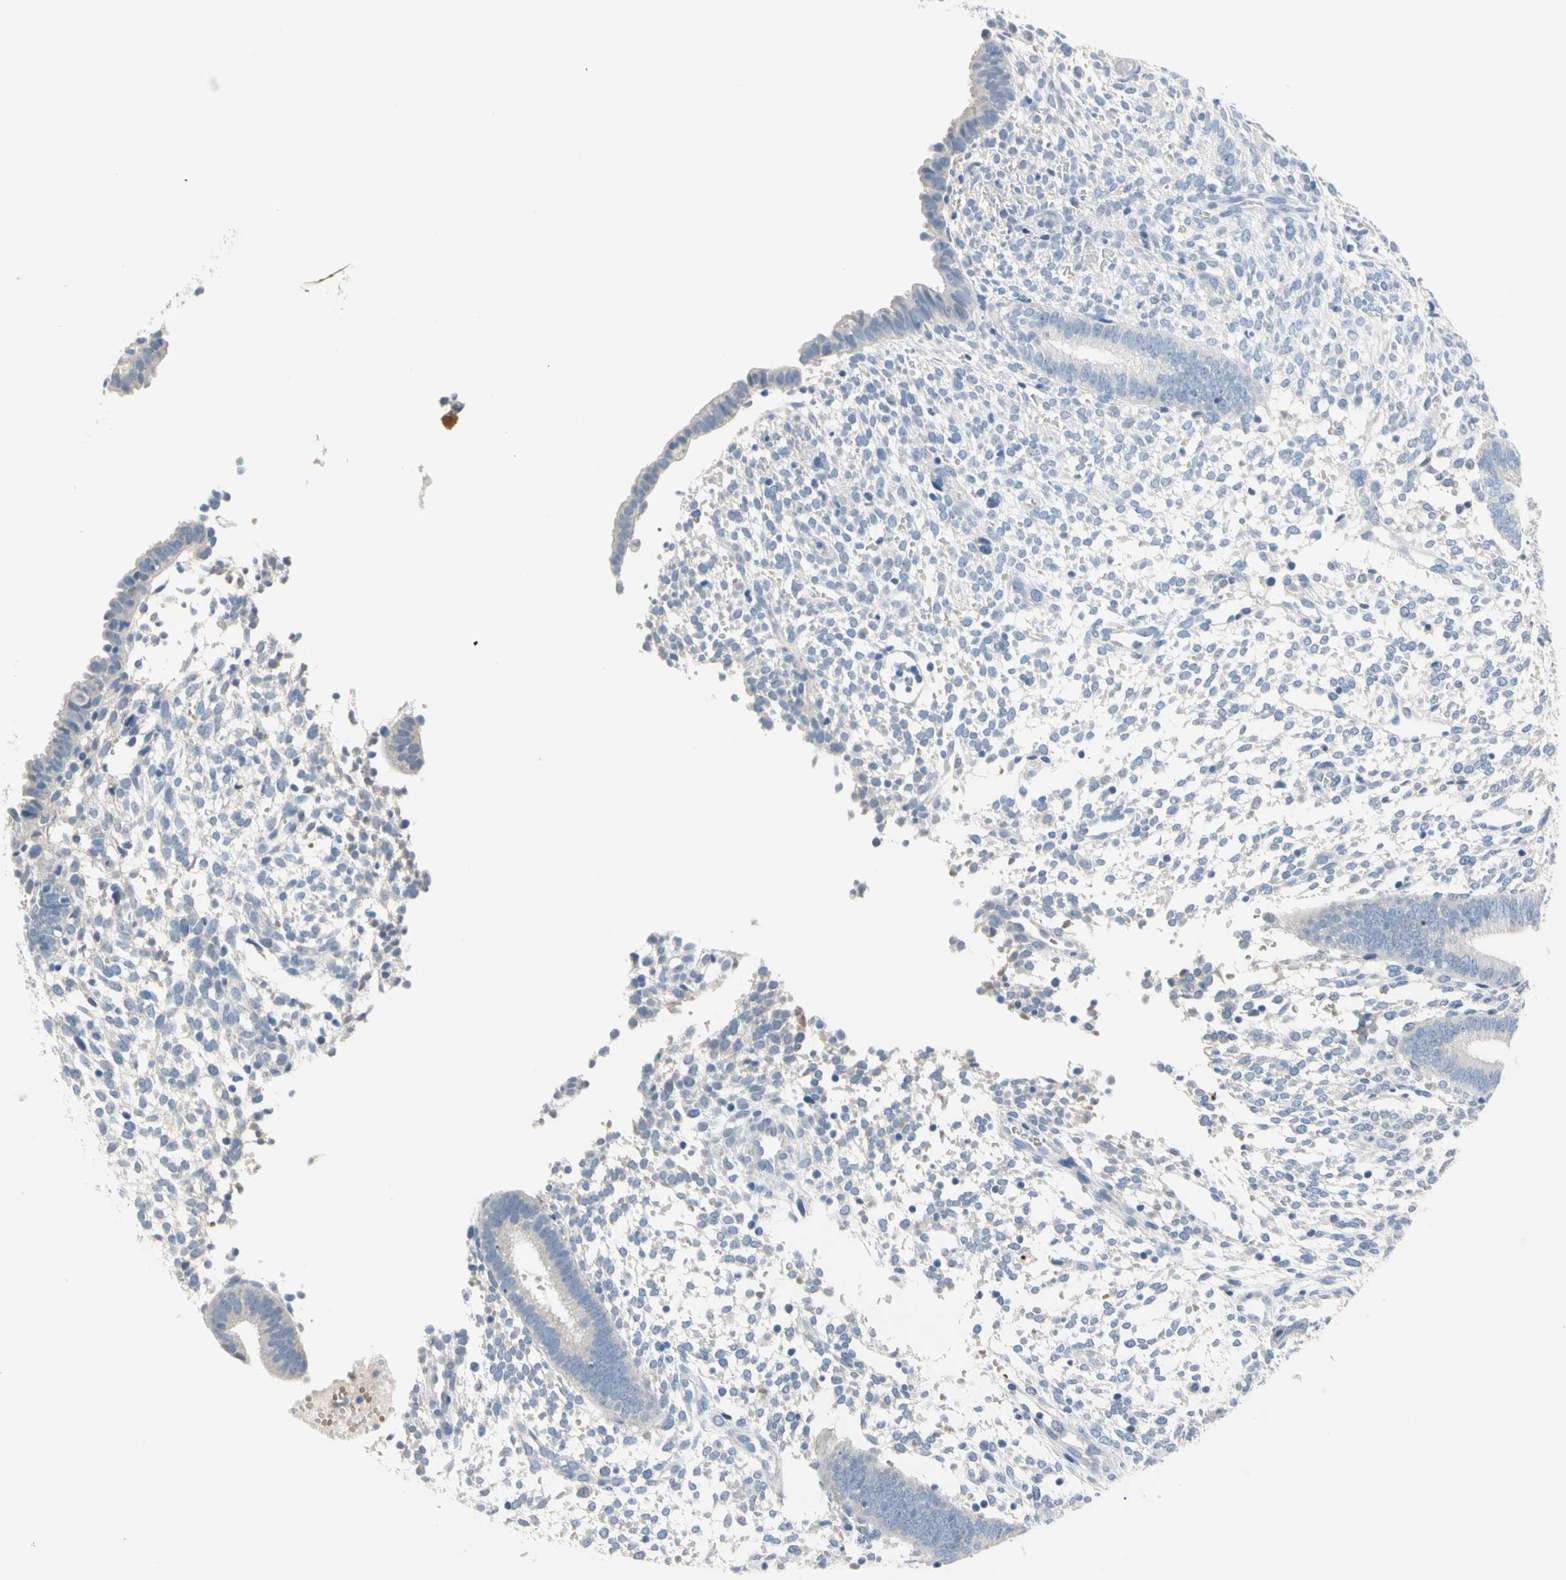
{"staining": {"intensity": "negative", "quantity": "none", "location": "none"}, "tissue": "endometrium", "cell_type": "Cells in endometrial stroma", "image_type": "normal", "snomed": [{"axis": "morphology", "description": "Normal tissue, NOS"}, {"axis": "topography", "description": "Endometrium"}], "caption": "DAB (3,3'-diaminobenzidine) immunohistochemical staining of unremarkable endometrium exhibits no significant staining in cells in endometrial stroma.", "gene": "MARK1", "patient": {"sex": "female", "age": 35}}